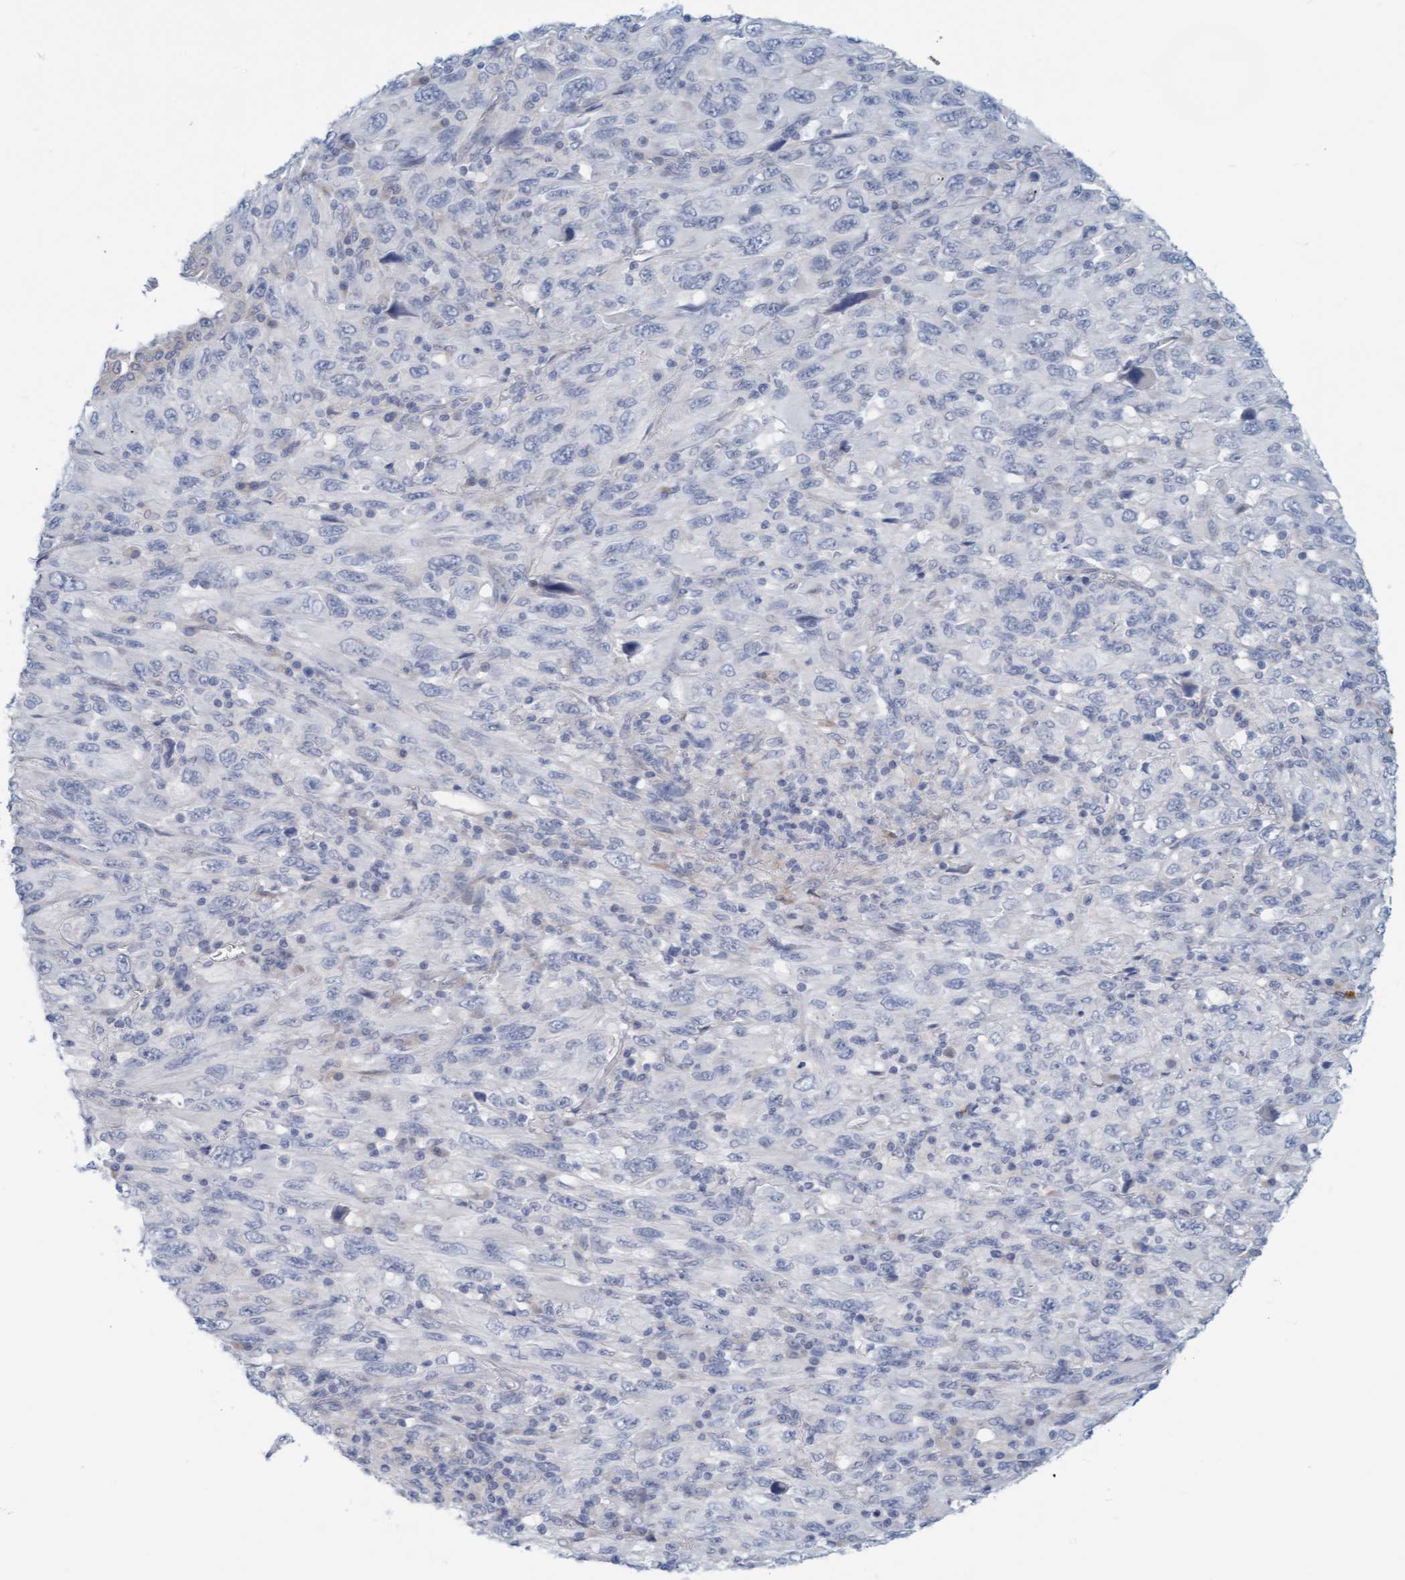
{"staining": {"intensity": "negative", "quantity": "none", "location": "none"}, "tissue": "melanoma", "cell_type": "Tumor cells", "image_type": "cancer", "snomed": [{"axis": "morphology", "description": "Malignant melanoma, Metastatic site"}, {"axis": "topography", "description": "Skin"}], "caption": "Immunohistochemistry (IHC) micrograph of malignant melanoma (metastatic site) stained for a protein (brown), which reveals no staining in tumor cells.", "gene": "CPA3", "patient": {"sex": "female", "age": 56}}